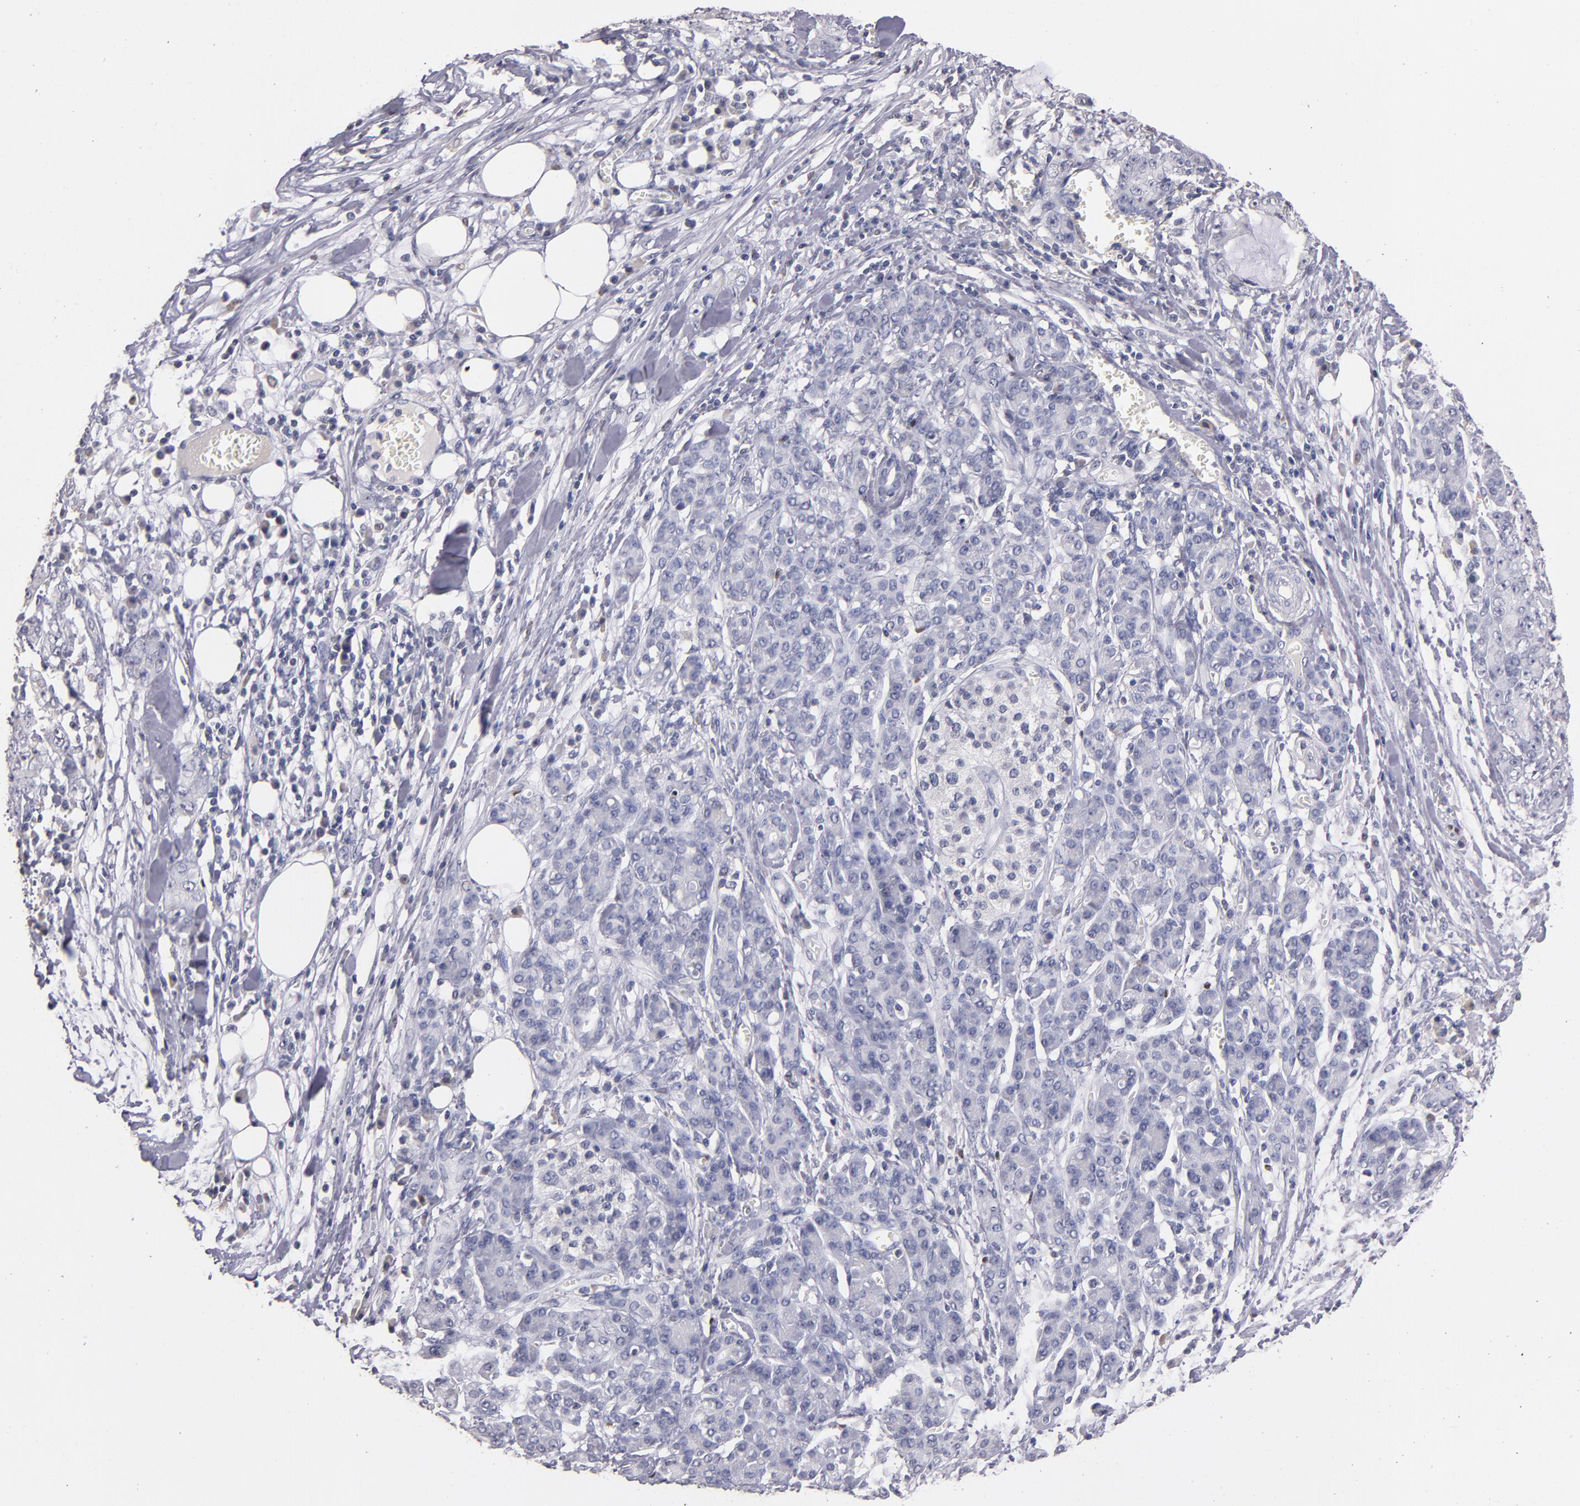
{"staining": {"intensity": "negative", "quantity": "none", "location": "none"}, "tissue": "pancreatic cancer", "cell_type": "Tumor cells", "image_type": "cancer", "snomed": [{"axis": "morphology", "description": "Adenocarcinoma, NOS"}, {"axis": "topography", "description": "Pancreas"}], "caption": "The photomicrograph displays no significant positivity in tumor cells of pancreatic cancer (adenocarcinoma).", "gene": "SOX10", "patient": {"sex": "female", "age": 73}}